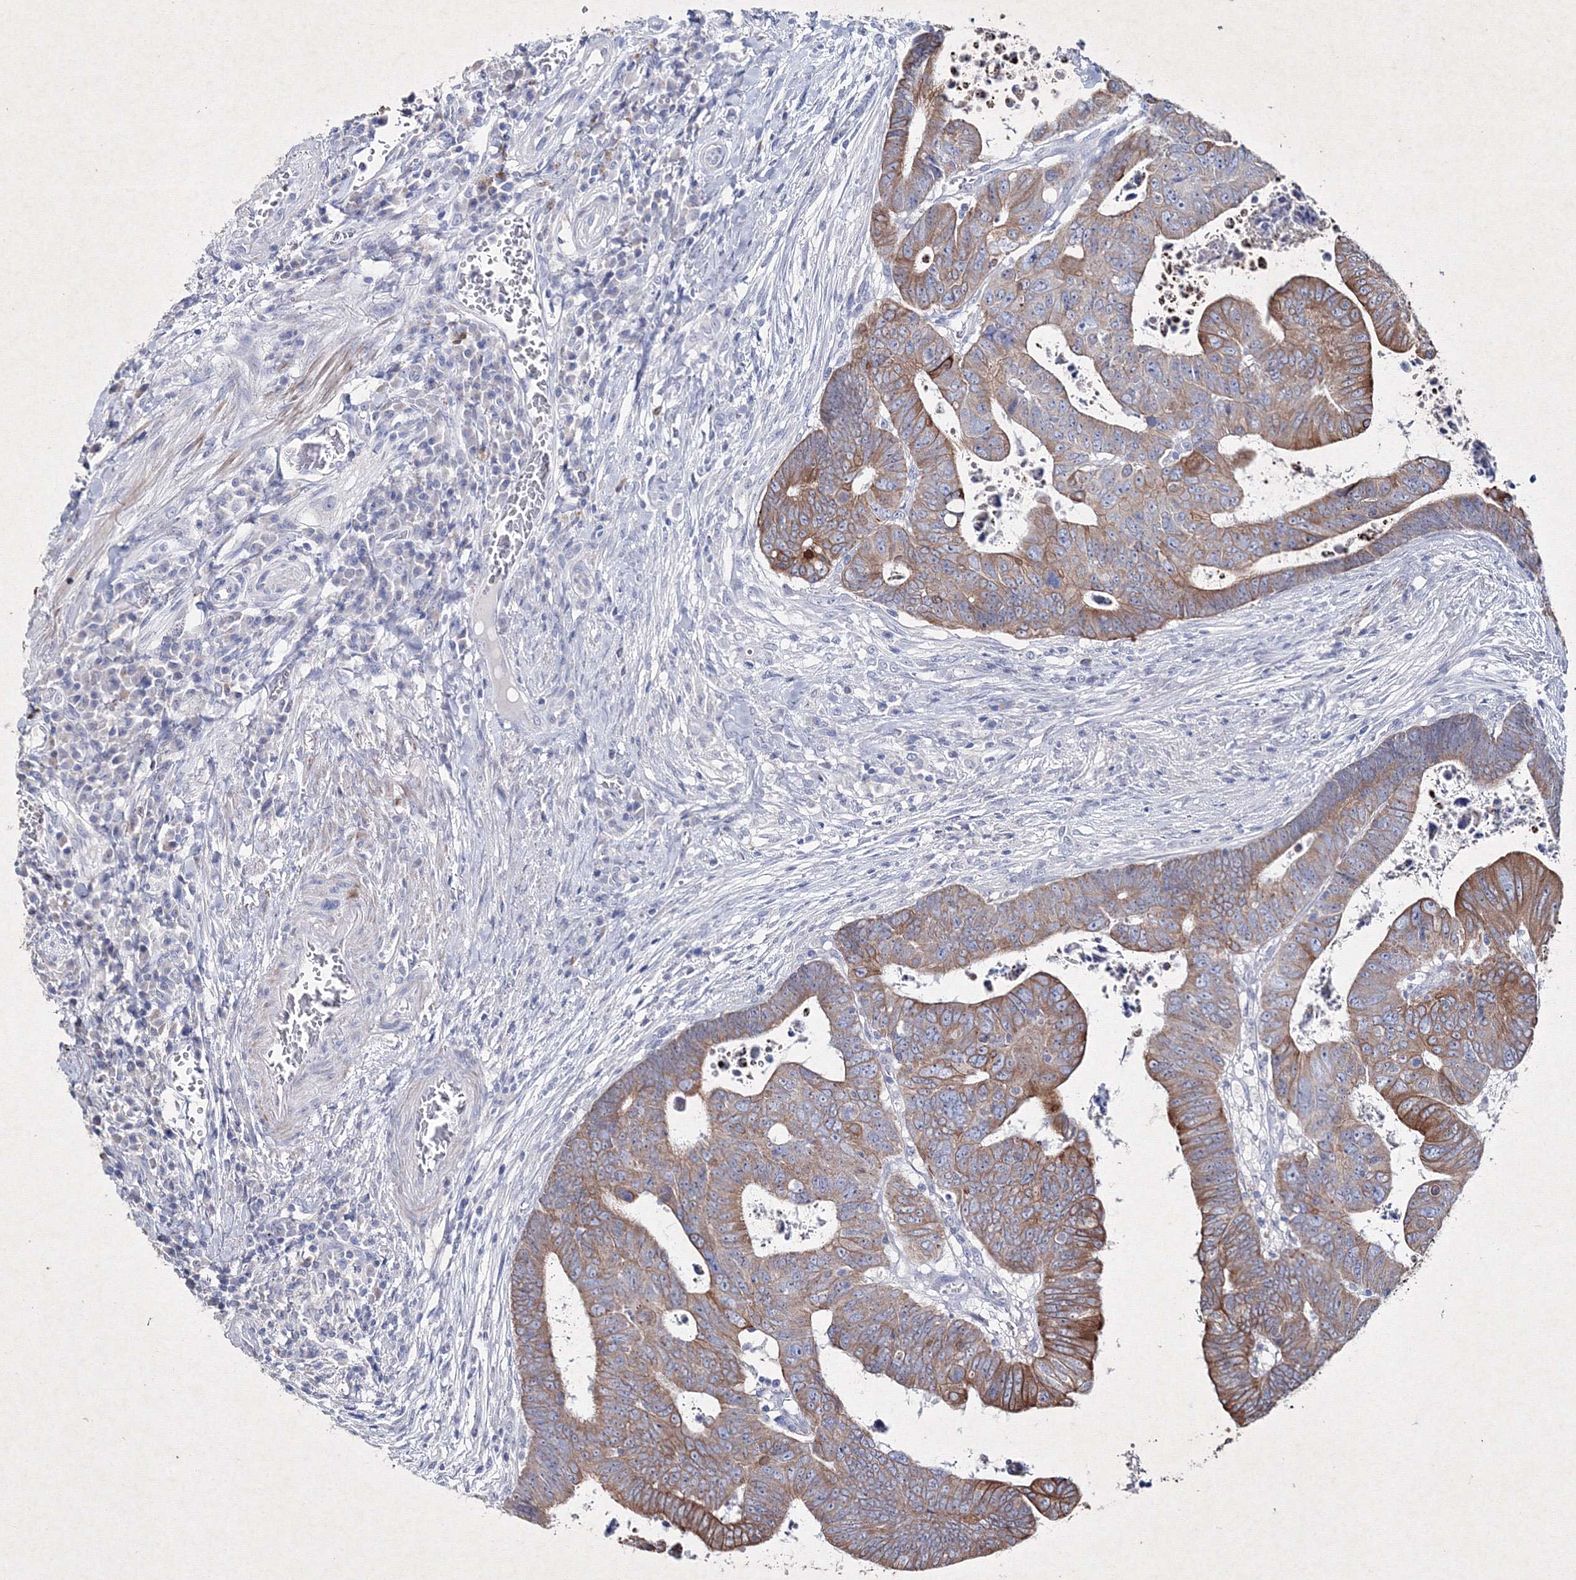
{"staining": {"intensity": "moderate", "quantity": ">75%", "location": "cytoplasmic/membranous"}, "tissue": "colorectal cancer", "cell_type": "Tumor cells", "image_type": "cancer", "snomed": [{"axis": "morphology", "description": "Normal tissue, NOS"}, {"axis": "morphology", "description": "Adenocarcinoma, NOS"}, {"axis": "topography", "description": "Rectum"}], "caption": "Approximately >75% of tumor cells in colorectal cancer show moderate cytoplasmic/membranous protein expression as visualized by brown immunohistochemical staining.", "gene": "SMIM29", "patient": {"sex": "female", "age": 65}}